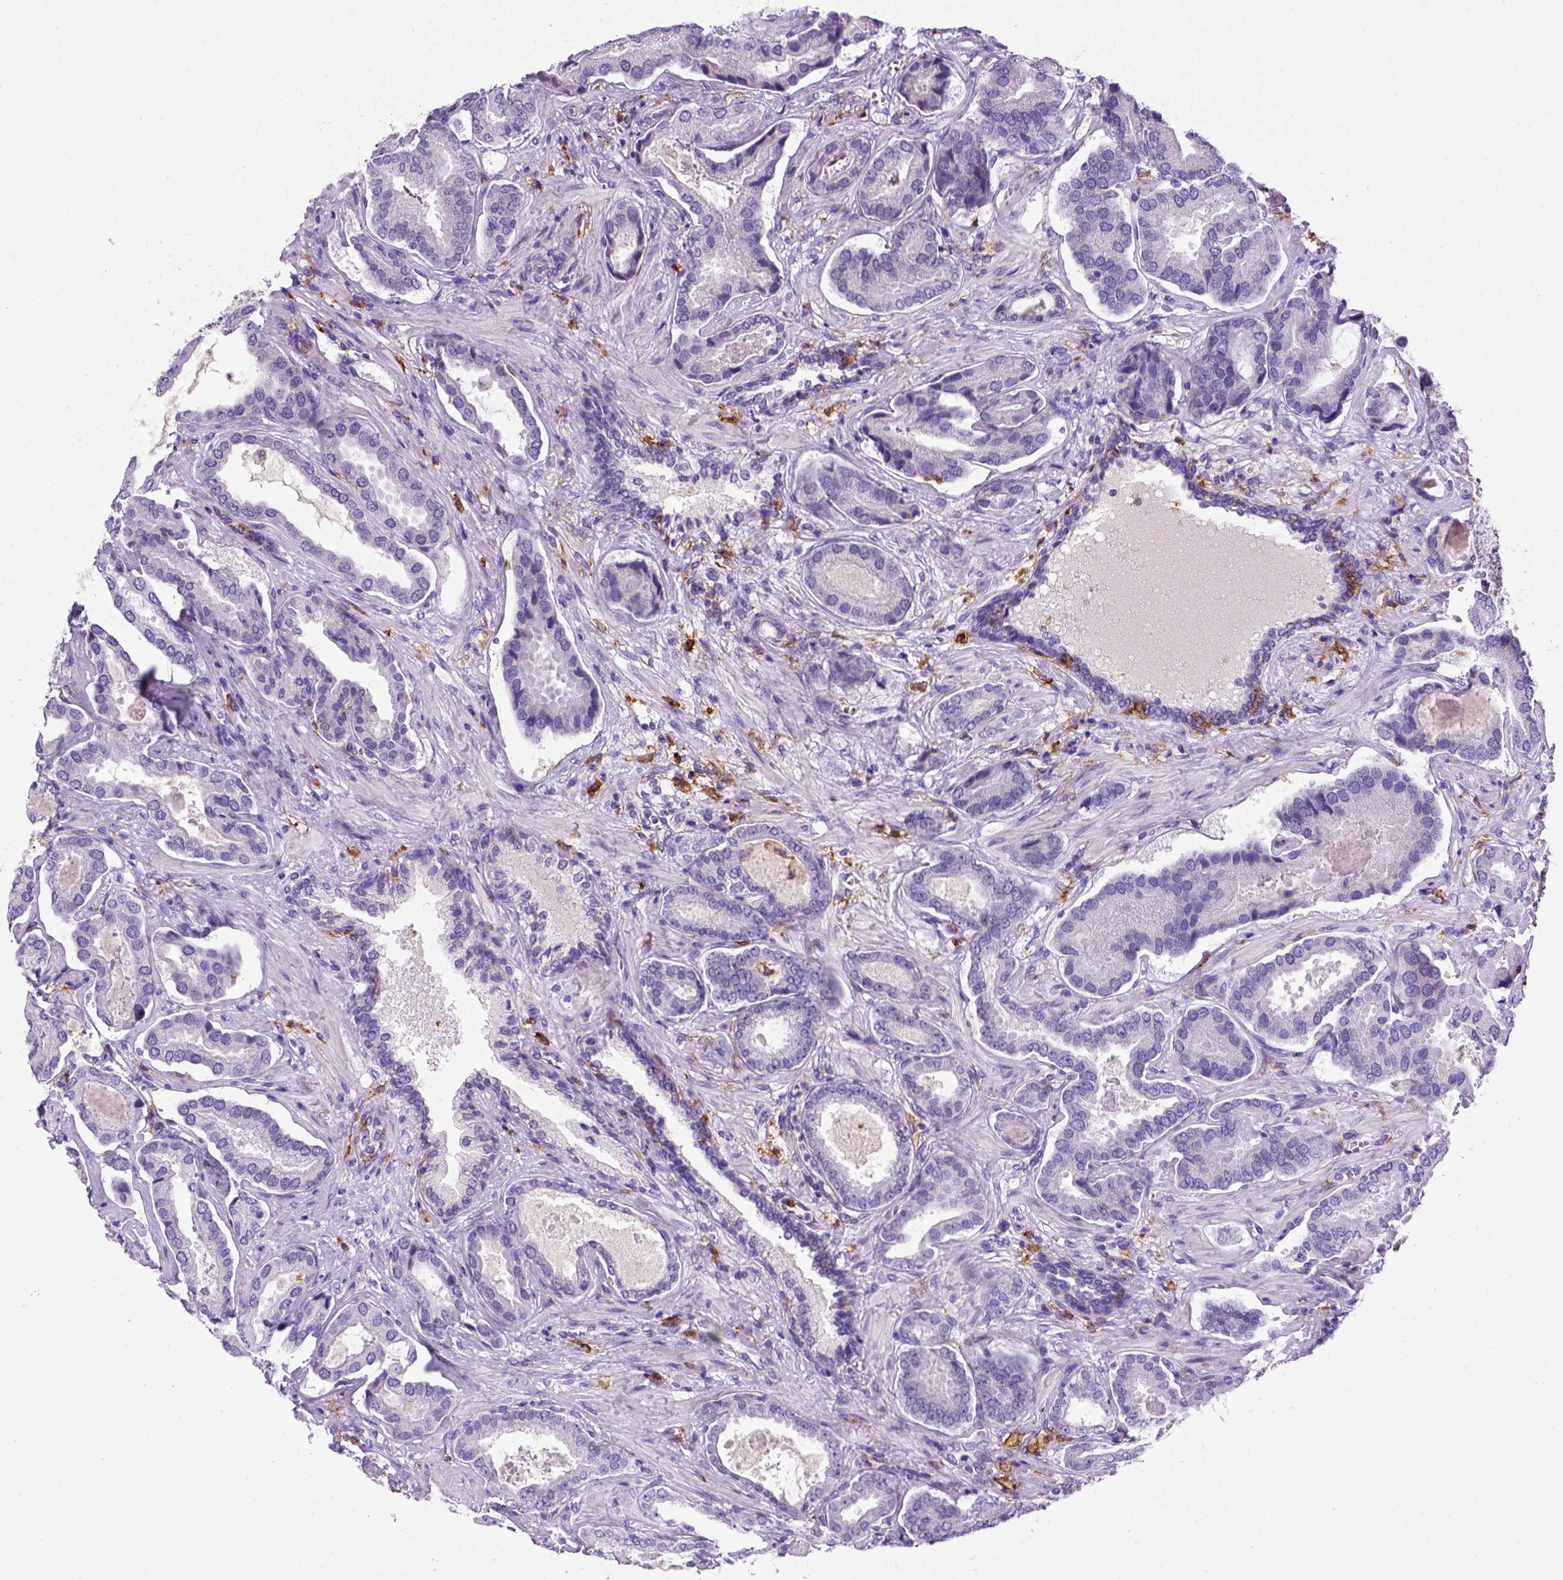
{"staining": {"intensity": "negative", "quantity": "none", "location": "none"}, "tissue": "prostate cancer", "cell_type": "Tumor cells", "image_type": "cancer", "snomed": [{"axis": "morphology", "description": "Adenocarcinoma, NOS"}, {"axis": "topography", "description": "Prostate"}], "caption": "Tumor cells show no significant positivity in prostate cancer. The staining was performed using DAB (3,3'-diaminobenzidine) to visualize the protein expression in brown, while the nuclei were stained in blue with hematoxylin (Magnification: 20x).", "gene": "CD14", "patient": {"sex": "male", "age": 64}}